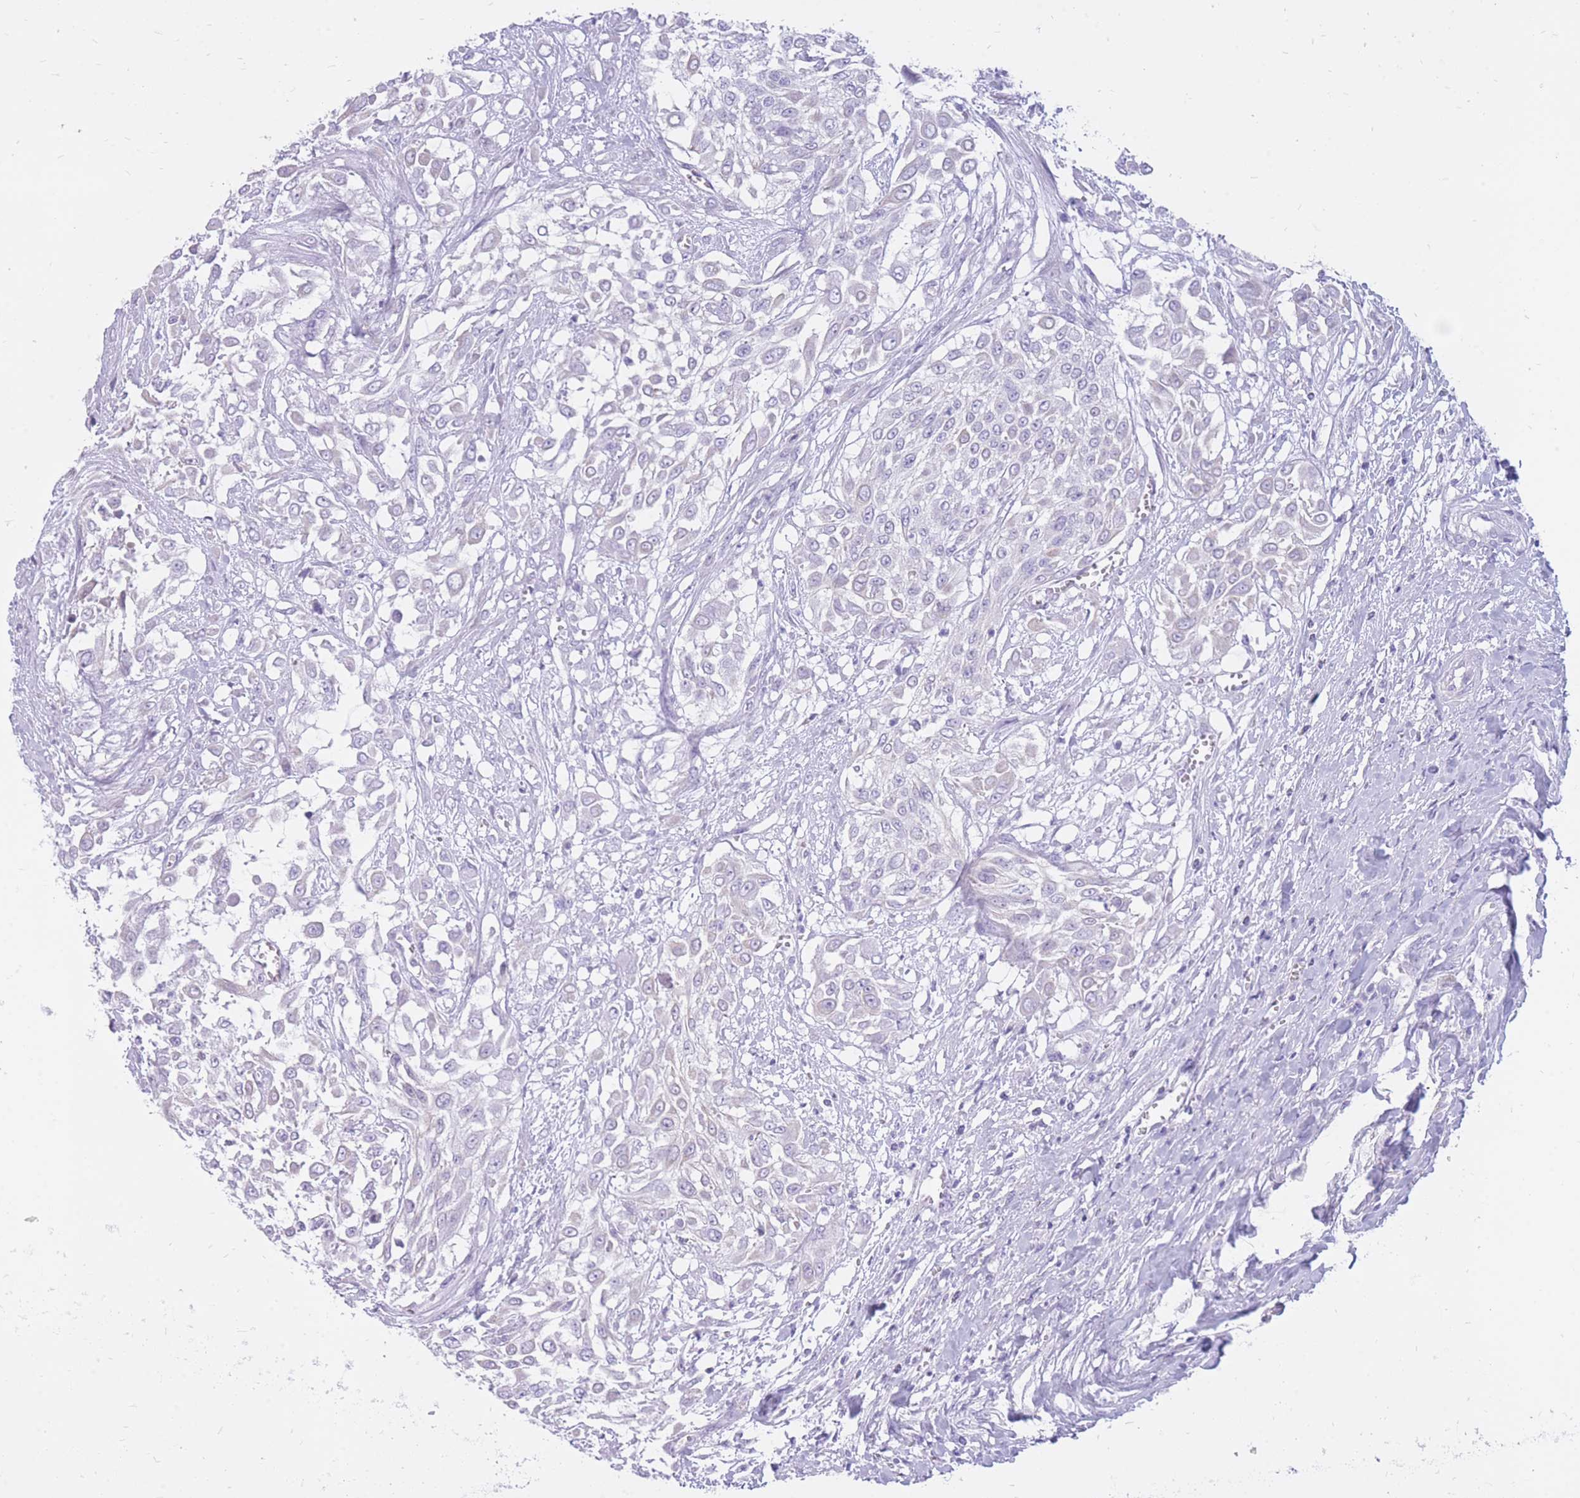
{"staining": {"intensity": "negative", "quantity": "none", "location": "none"}, "tissue": "urothelial cancer", "cell_type": "Tumor cells", "image_type": "cancer", "snomed": [{"axis": "morphology", "description": "Urothelial carcinoma, High grade"}, {"axis": "topography", "description": "Urinary bladder"}], "caption": "DAB immunohistochemical staining of urothelial cancer exhibits no significant staining in tumor cells.", "gene": "CYP21A2", "patient": {"sex": "male", "age": 57}}